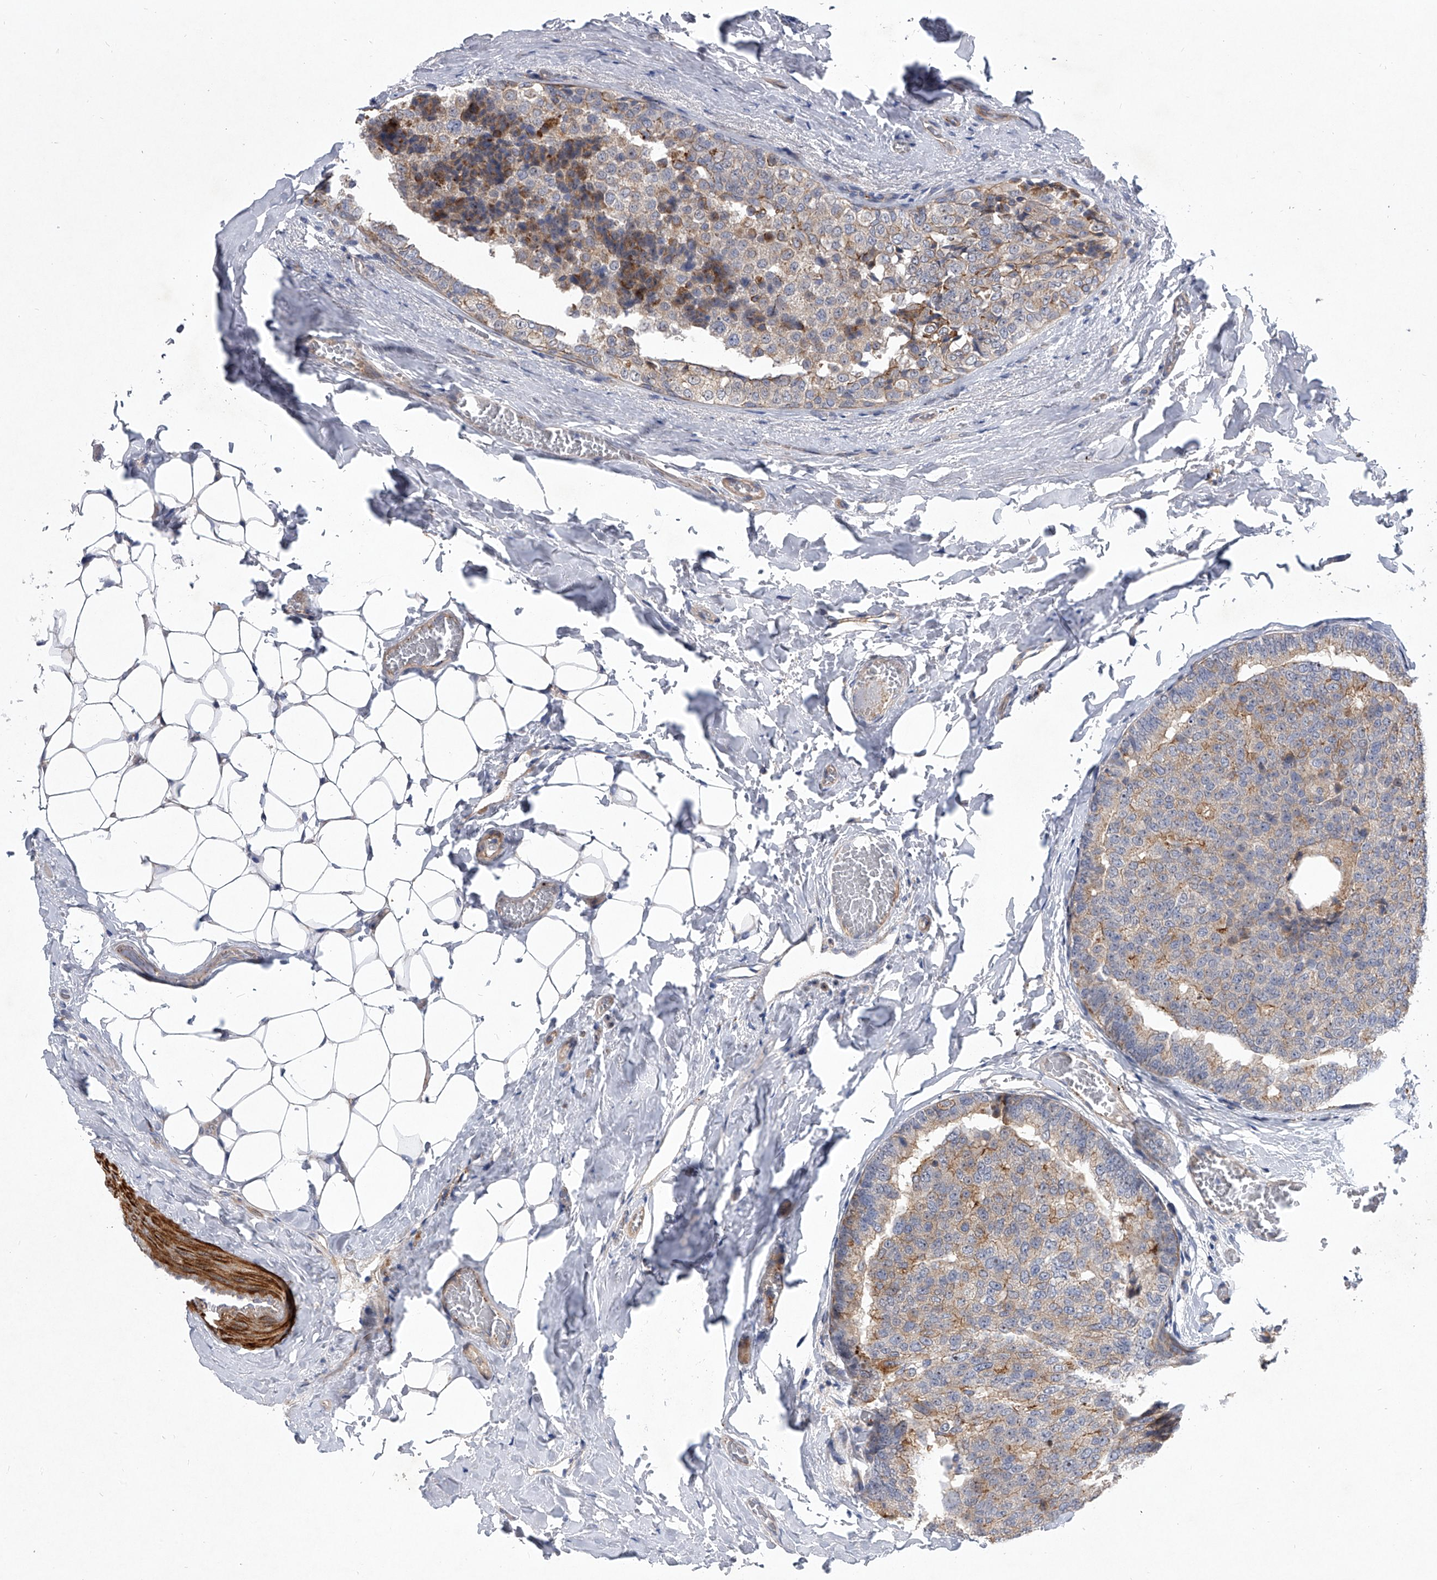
{"staining": {"intensity": "moderate", "quantity": "25%-75%", "location": "cytoplasmic/membranous"}, "tissue": "breast cancer", "cell_type": "Tumor cells", "image_type": "cancer", "snomed": [{"axis": "morphology", "description": "Normal tissue, NOS"}, {"axis": "morphology", "description": "Duct carcinoma"}, {"axis": "topography", "description": "Breast"}], "caption": "The immunohistochemical stain highlights moderate cytoplasmic/membranous staining in tumor cells of breast cancer (invasive ductal carcinoma) tissue.", "gene": "MINDY4", "patient": {"sex": "female", "age": 43}}